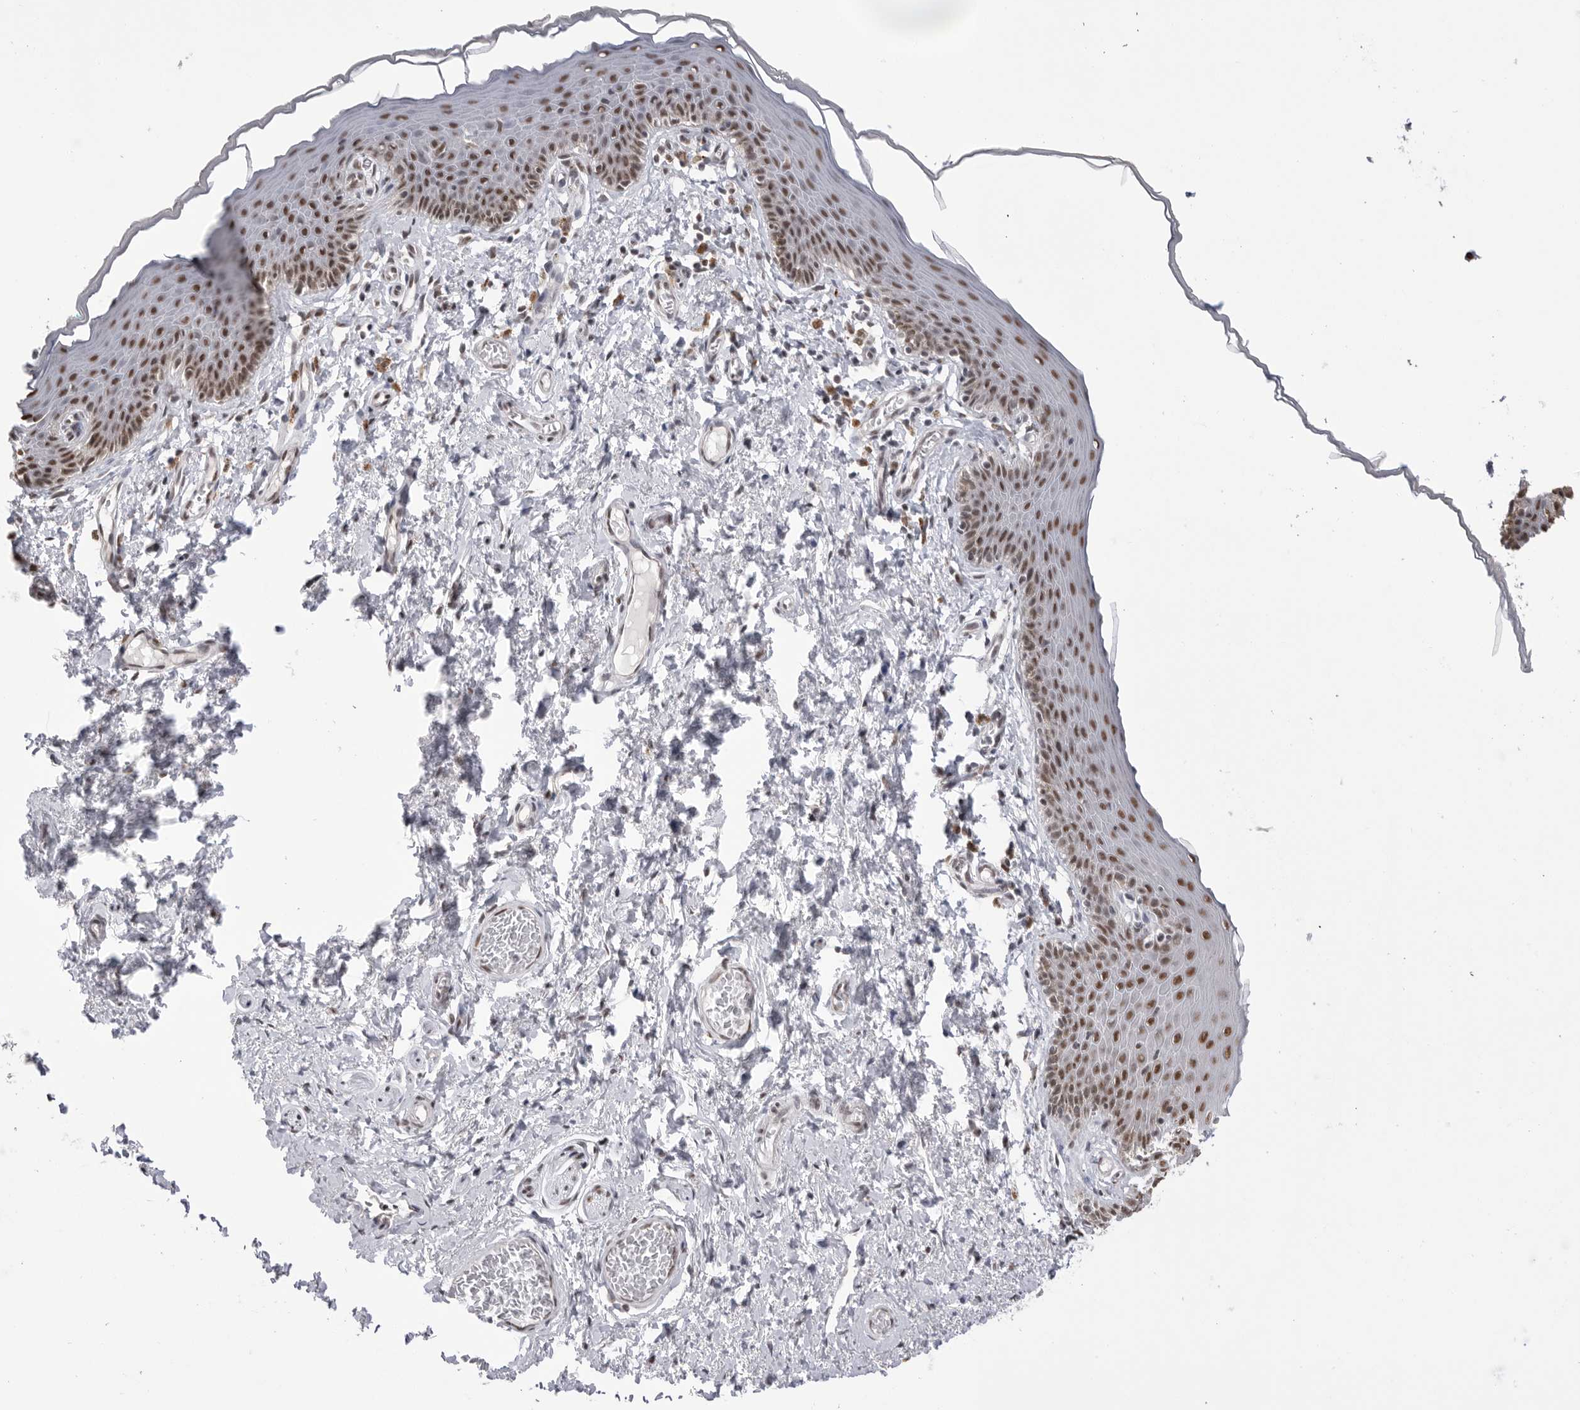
{"staining": {"intensity": "moderate", "quantity": ">75%", "location": "nuclear"}, "tissue": "skin", "cell_type": "Epidermal cells", "image_type": "normal", "snomed": [{"axis": "morphology", "description": "Normal tissue, NOS"}, {"axis": "topography", "description": "Vulva"}], "caption": "Normal skin exhibits moderate nuclear positivity in about >75% of epidermal cells.", "gene": "BCLAF3", "patient": {"sex": "female", "age": 66}}